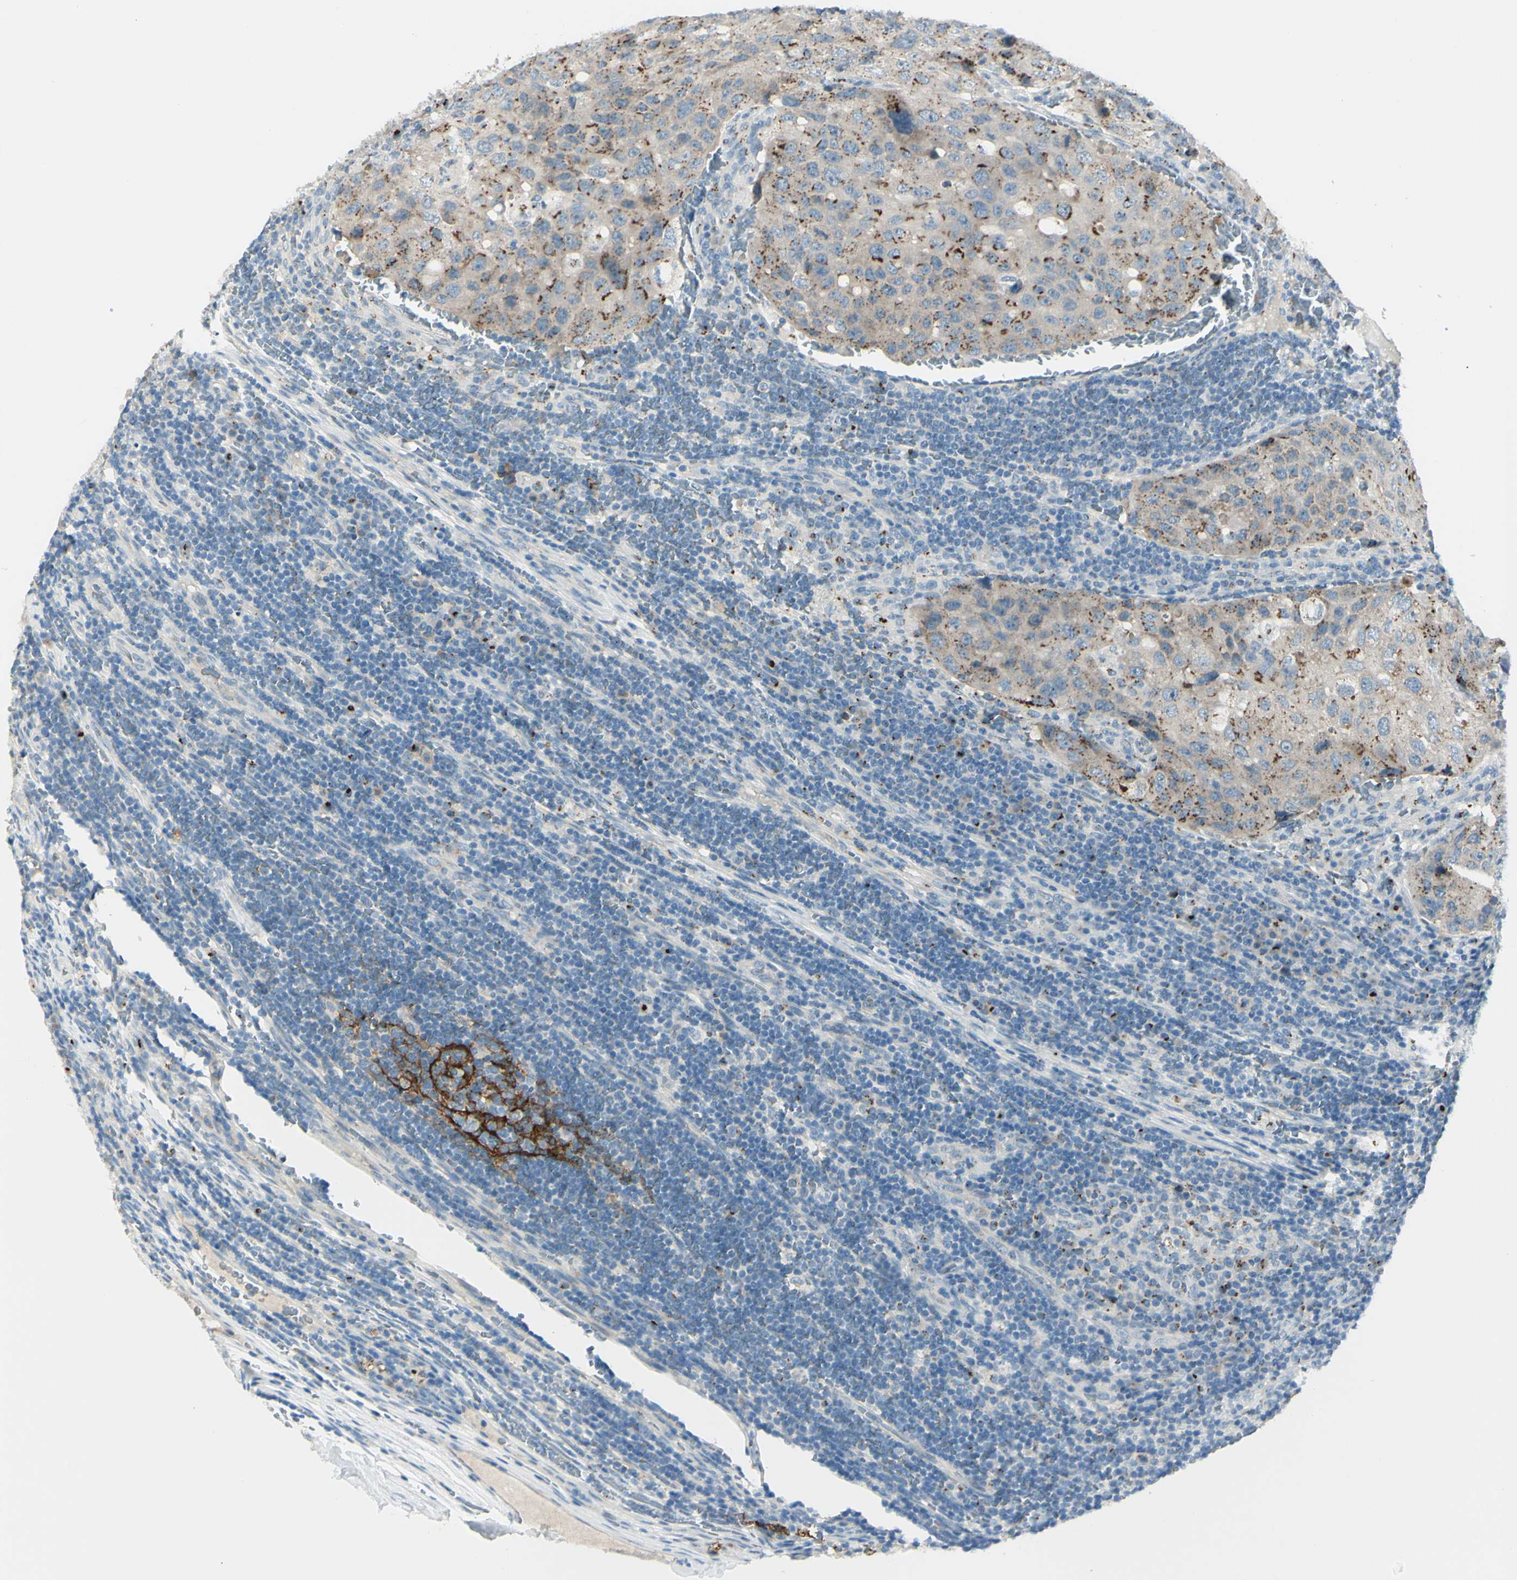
{"staining": {"intensity": "strong", "quantity": "25%-75%", "location": "cytoplasmic/membranous"}, "tissue": "urothelial cancer", "cell_type": "Tumor cells", "image_type": "cancer", "snomed": [{"axis": "morphology", "description": "Urothelial carcinoma, High grade"}, {"axis": "topography", "description": "Lymph node"}, {"axis": "topography", "description": "Urinary bladder"}], "caption": "Urothelial cancer stained with a brown dye demonstrates strong cytoplasmic/membranous positive staining in approximately 25%-75% of tumor cells.", "gene": "B4GALT1", "patient": {"sex": "male", "age": 51}}